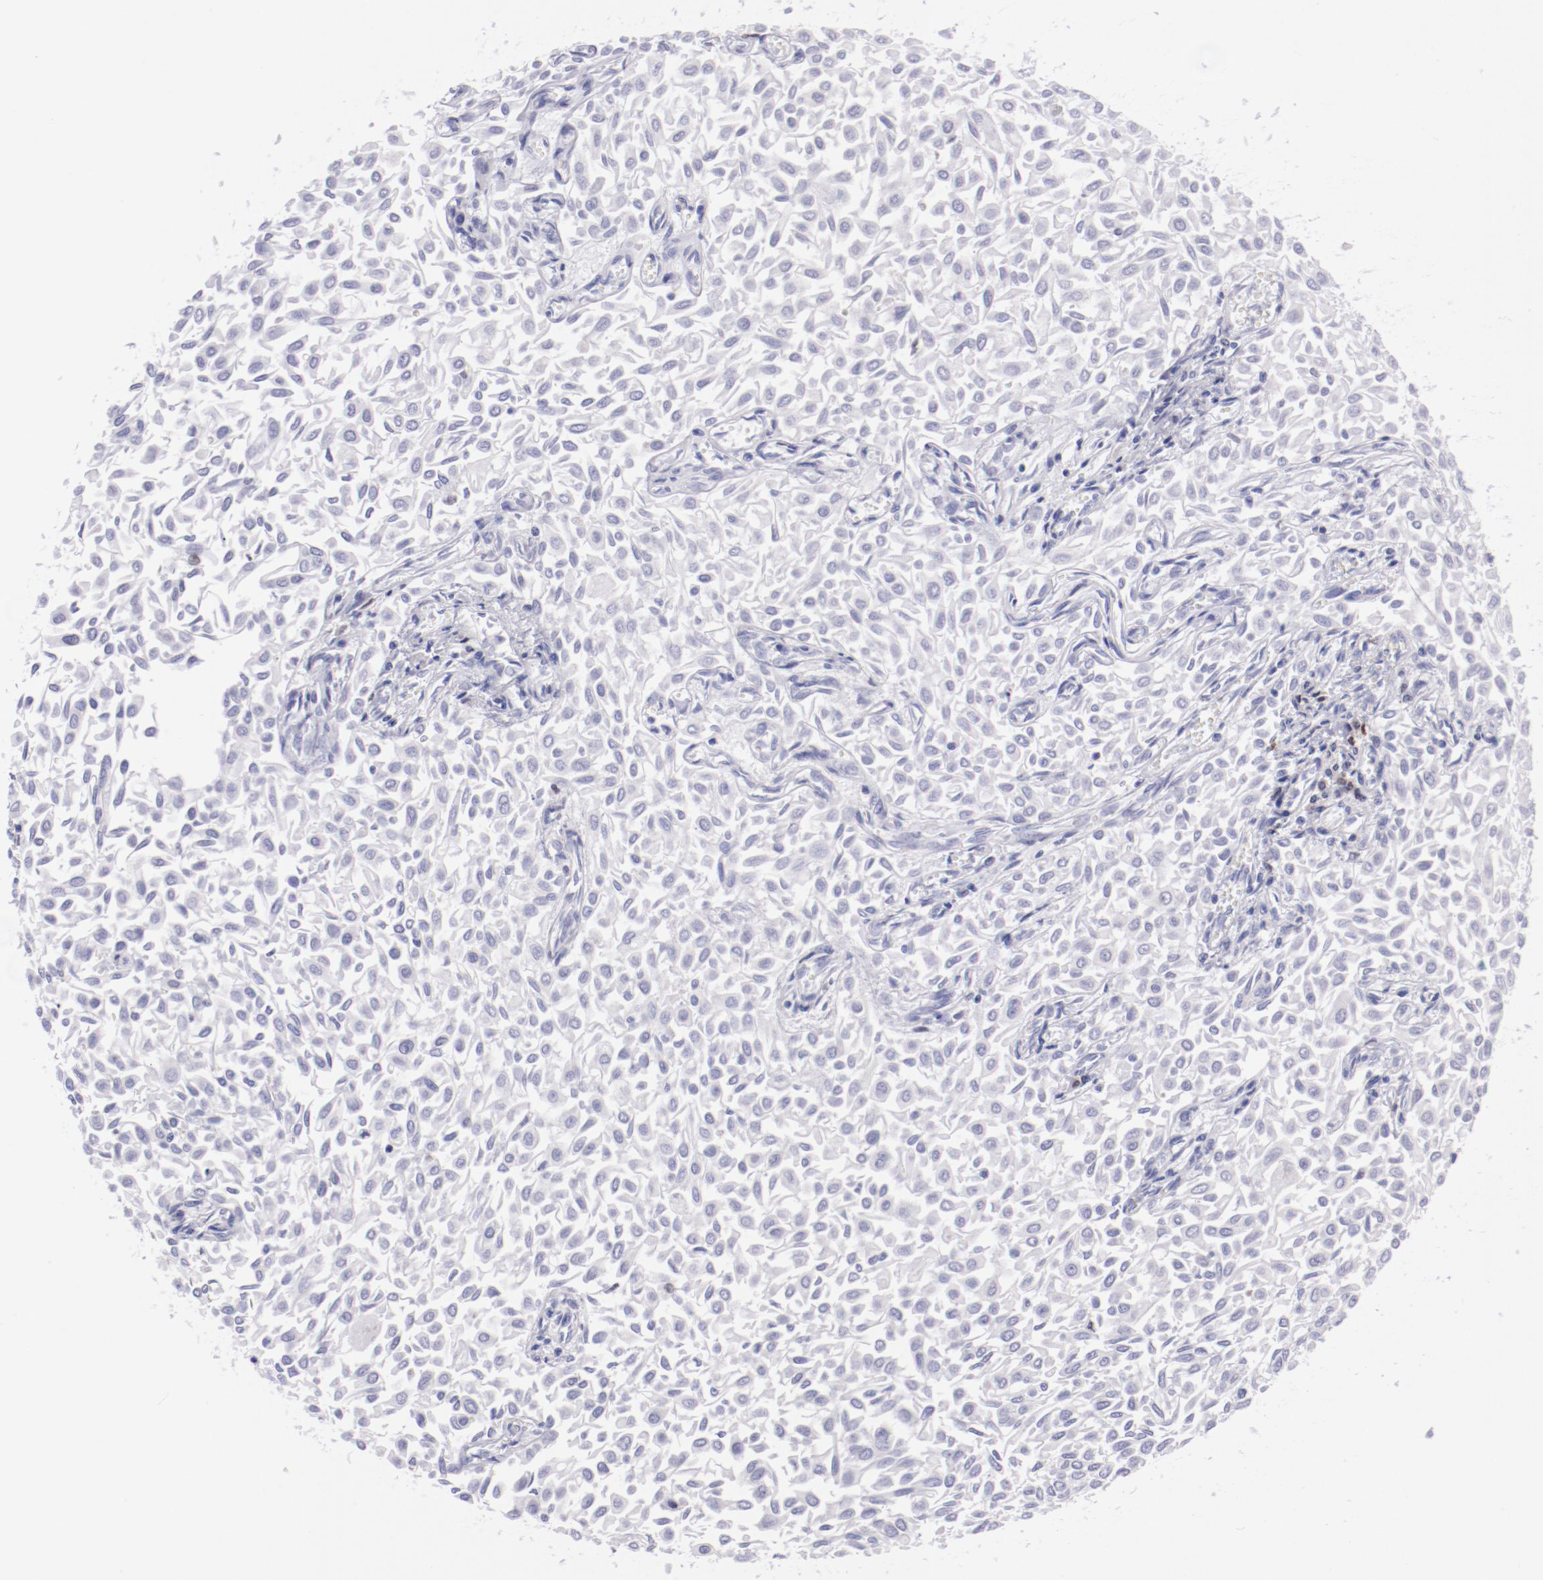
{"staining": {"intensity": "negative", "quantity": "none", "location": "none"}, "tissue": "urothelial cancer", "cell_type": "Tumor cells", "image_type": "cancer", "snomed": [{"axis": "morphology", "description": "Urothelial carcinoma, Low grade"}, {"axis": "topography", "description": "Urinary bladder"}], "caption": "This is an immunohistochemistry micrograph of human urothelial carcinoma (low-grade). There is no positivity in tumor cells.", "gene": "IRF8", "patient": {"sex": "male", "age": 64}}